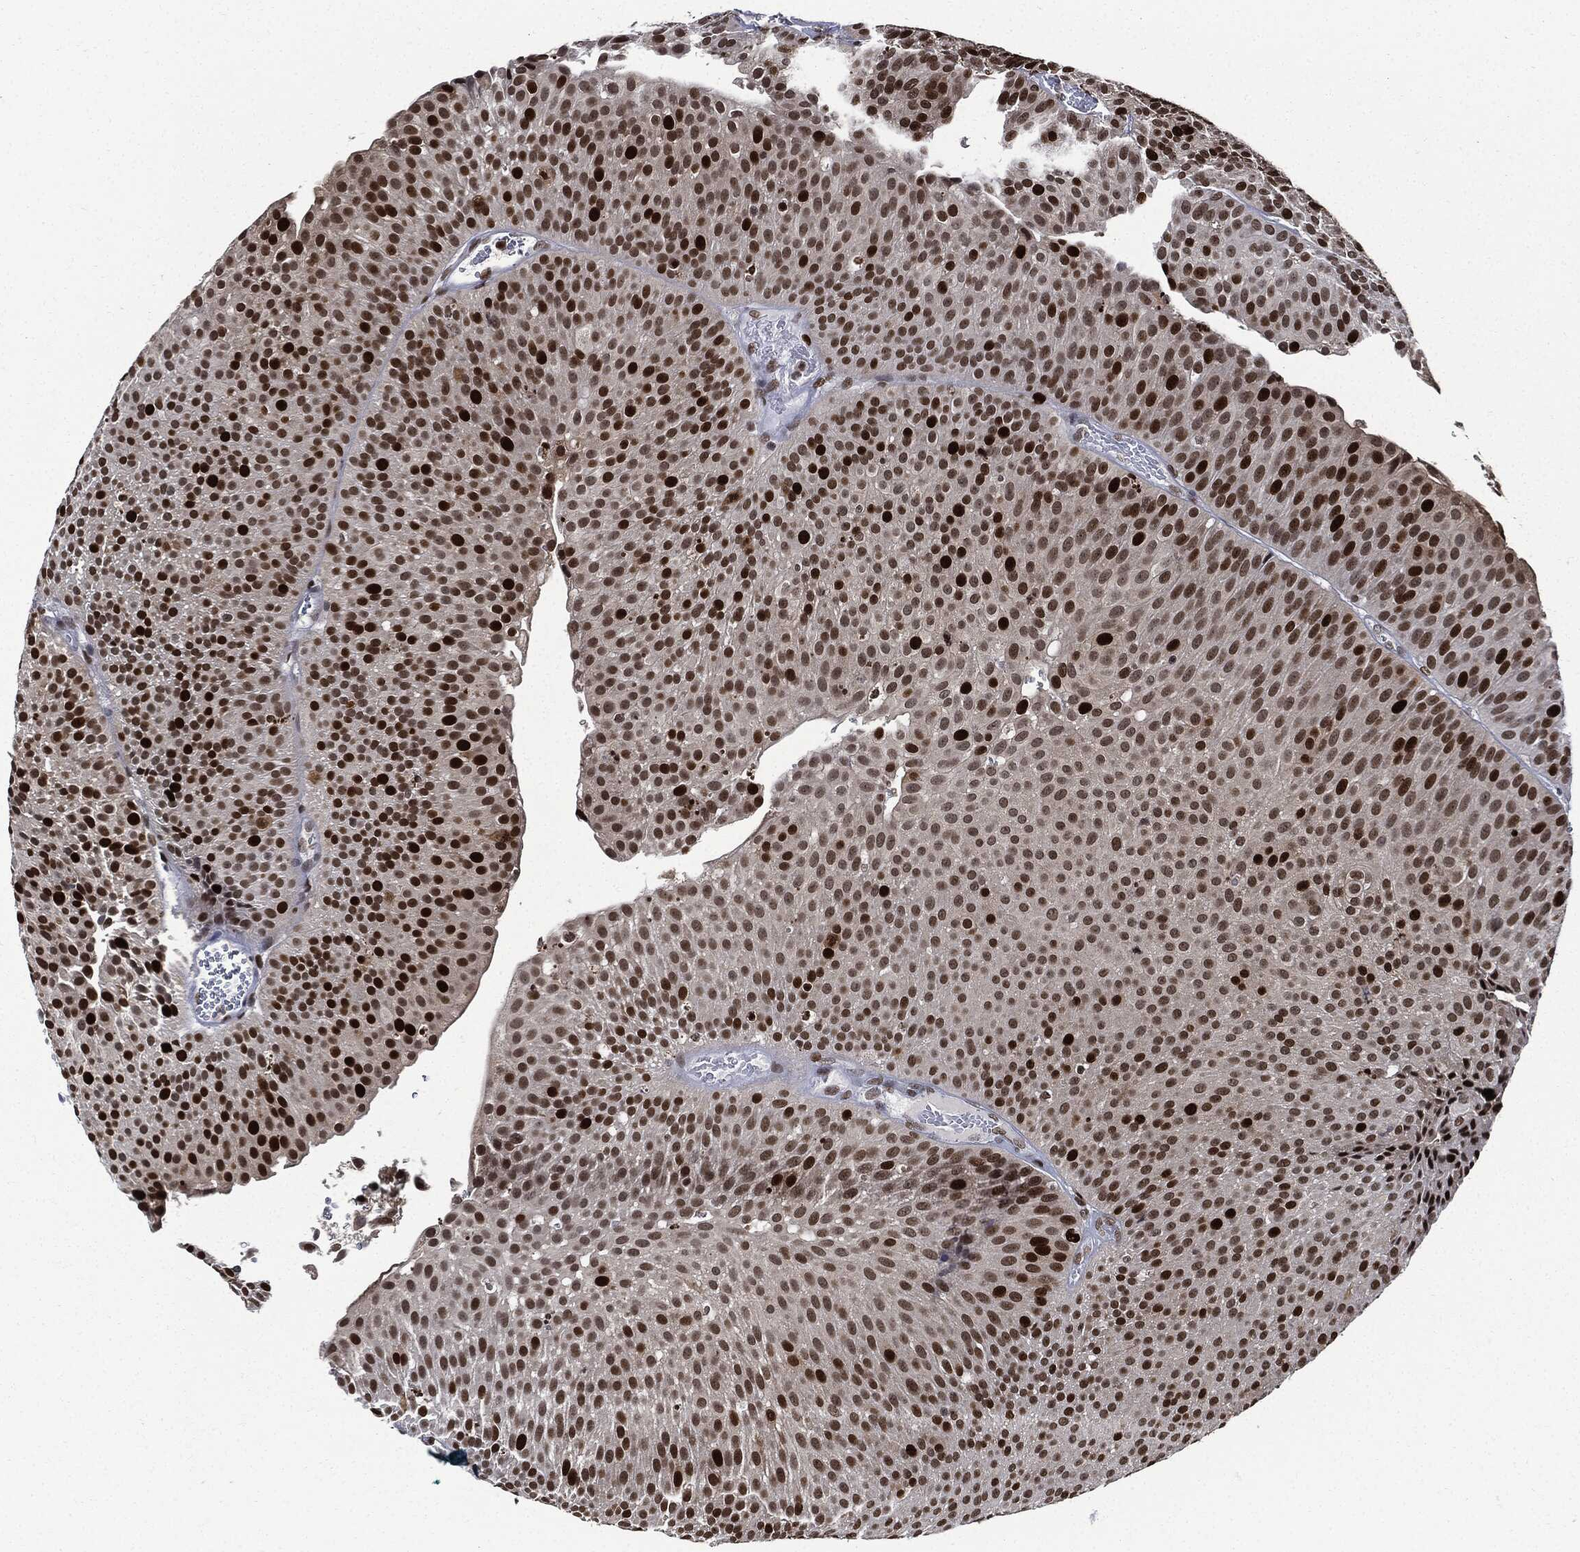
{"staining": {"intensity": "strong", "quantity": "25%-75%", "location": "nuclear"}, "tissue": "urothelial cancer", "cell_type": "Tumor cells", "image_type": "cancer", "snomed": [{"axis": "morphology", "description": "Urothelial carcinoma, Low grade"}, {"axis": "topography", "description": "Urinary bladder"}], "caption": "Protein staining exhibits strong nuclear staining in approximately 25%-75% of tumor cells in urothelial cancer.", "gene": "PCNA", "patient": {"sex": "male", "age": 65}}